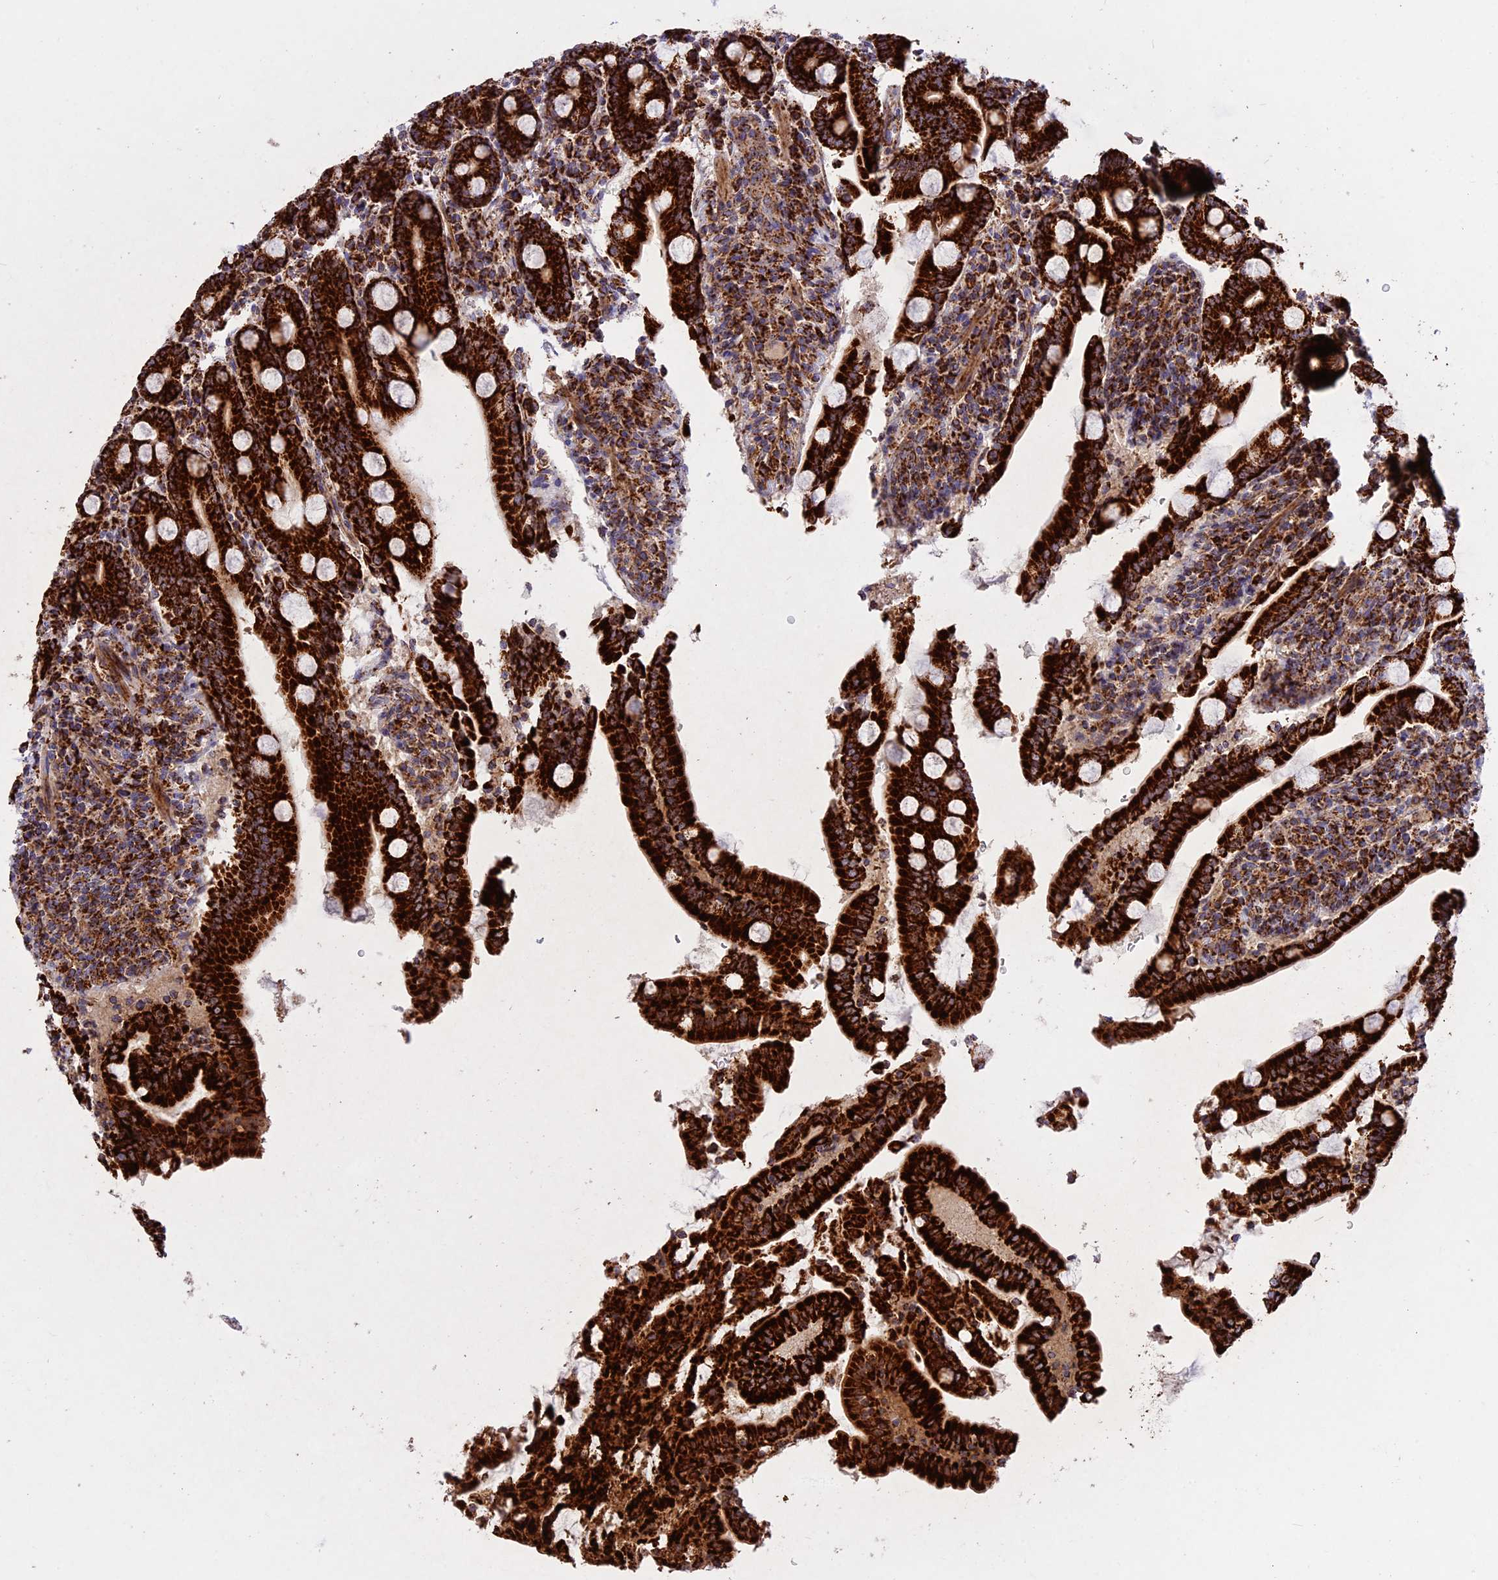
{"staining": {"intensity": "strong", "quantity": ">75%", "location": "cytoplasmic/membranous"}, "tissue": "duodenum", "cell_type": "Glandular cells", "image_type": "normal", "snomed": [{"axis": "morphology", "description": "Normal tissue, NOS"}, {"axis": "topography", "description": "Duodenum"}], "caption": "Duodenum stained with IHC reveals strong cytoplasmic/membranous expression in about >75% of glandular cells.", "gene": "UQCRB", "patient": {"sex": "male", "age": 35}}